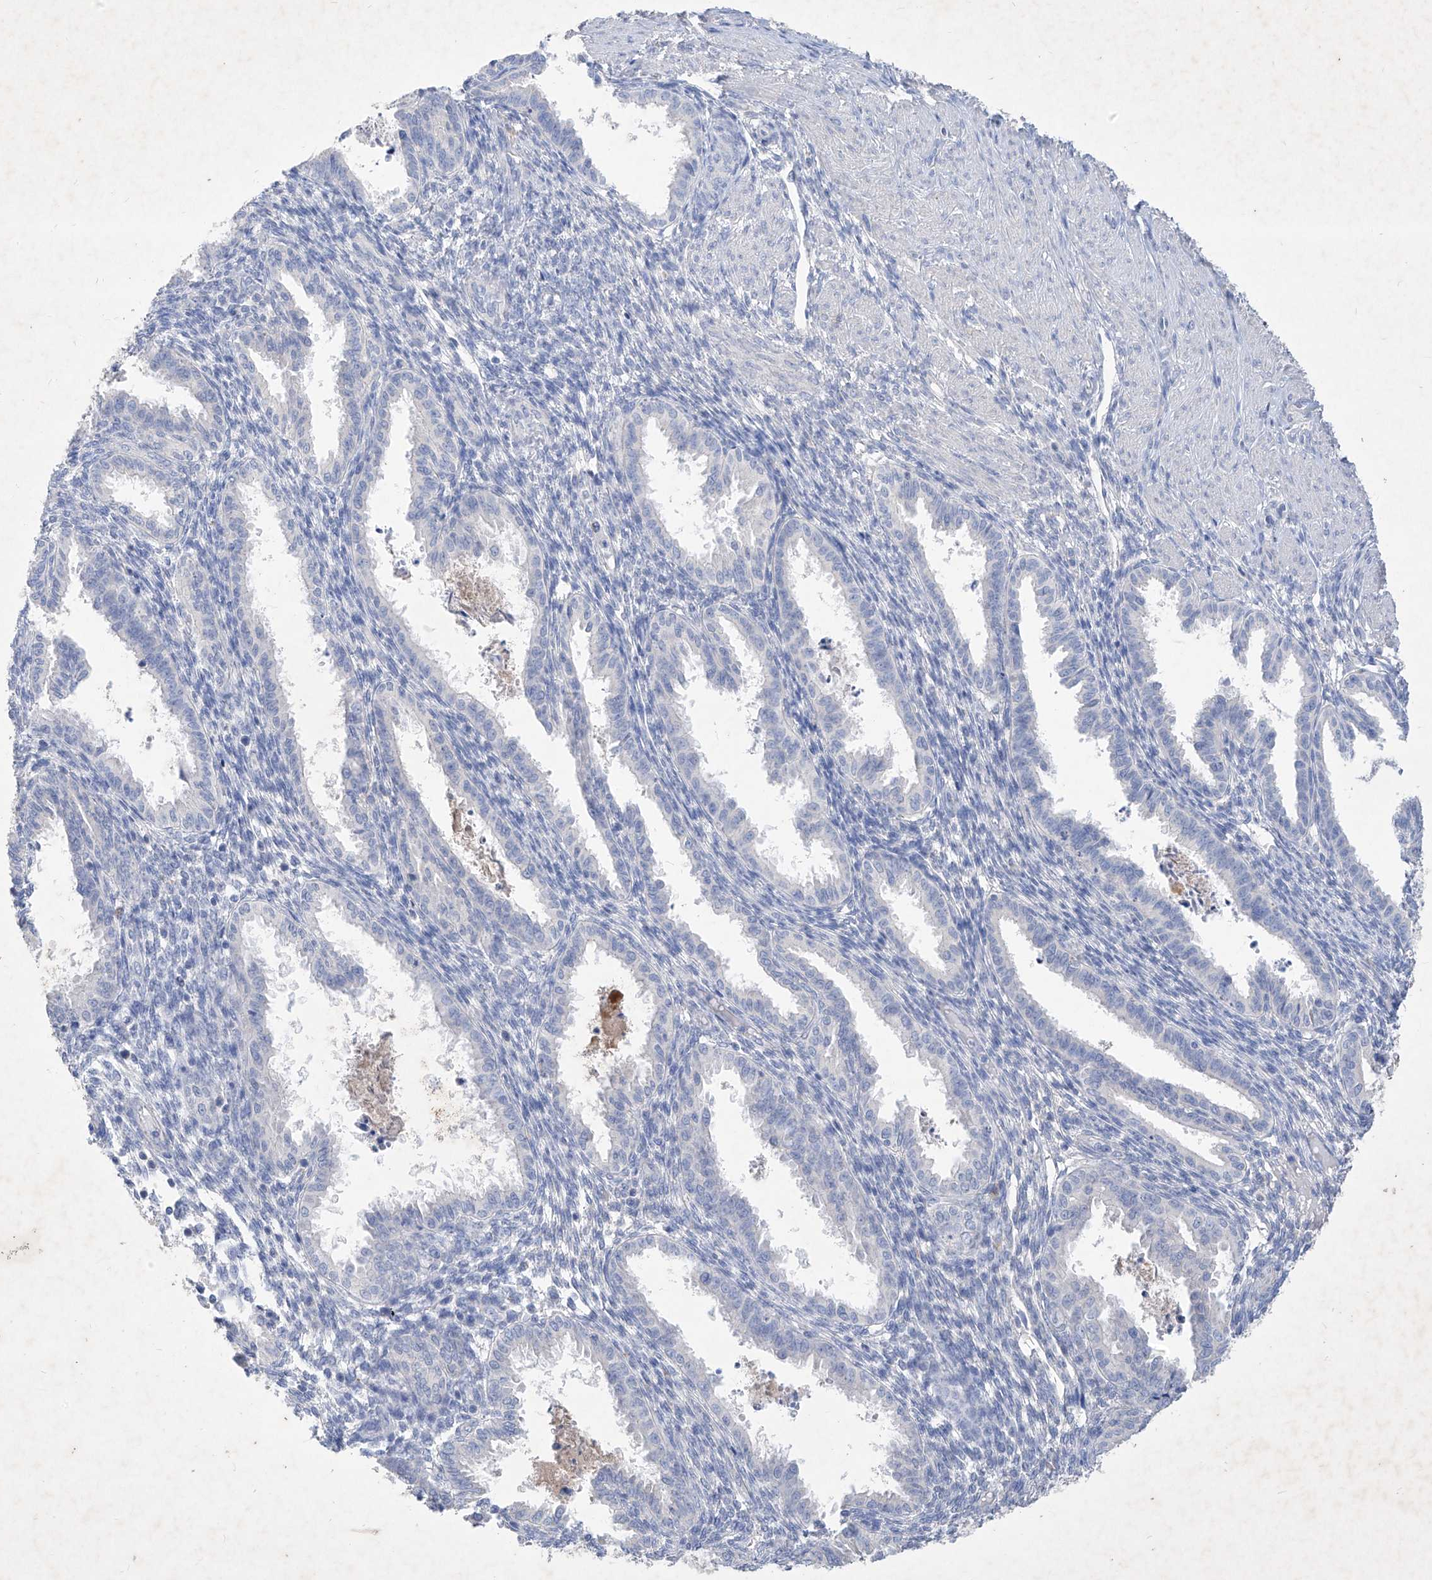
{"staining": {"intensity": "negative", "quantity": "none", "location": "none"}, "tissue": "endometrium", "cell_type": "Cells in endometrial stroma", "image_type": "normal", "snomed": [{"axis": "morphology", "description": "Normal tissue, NOS"}, {"axis": "topography", "description": "Endometrium"}], "caption": "The micrograph reveals no significant staining in cells in endometrial stroma of endometrium.", "gene": "ASNS", "patient": {"sex": "female", "age": 33}}